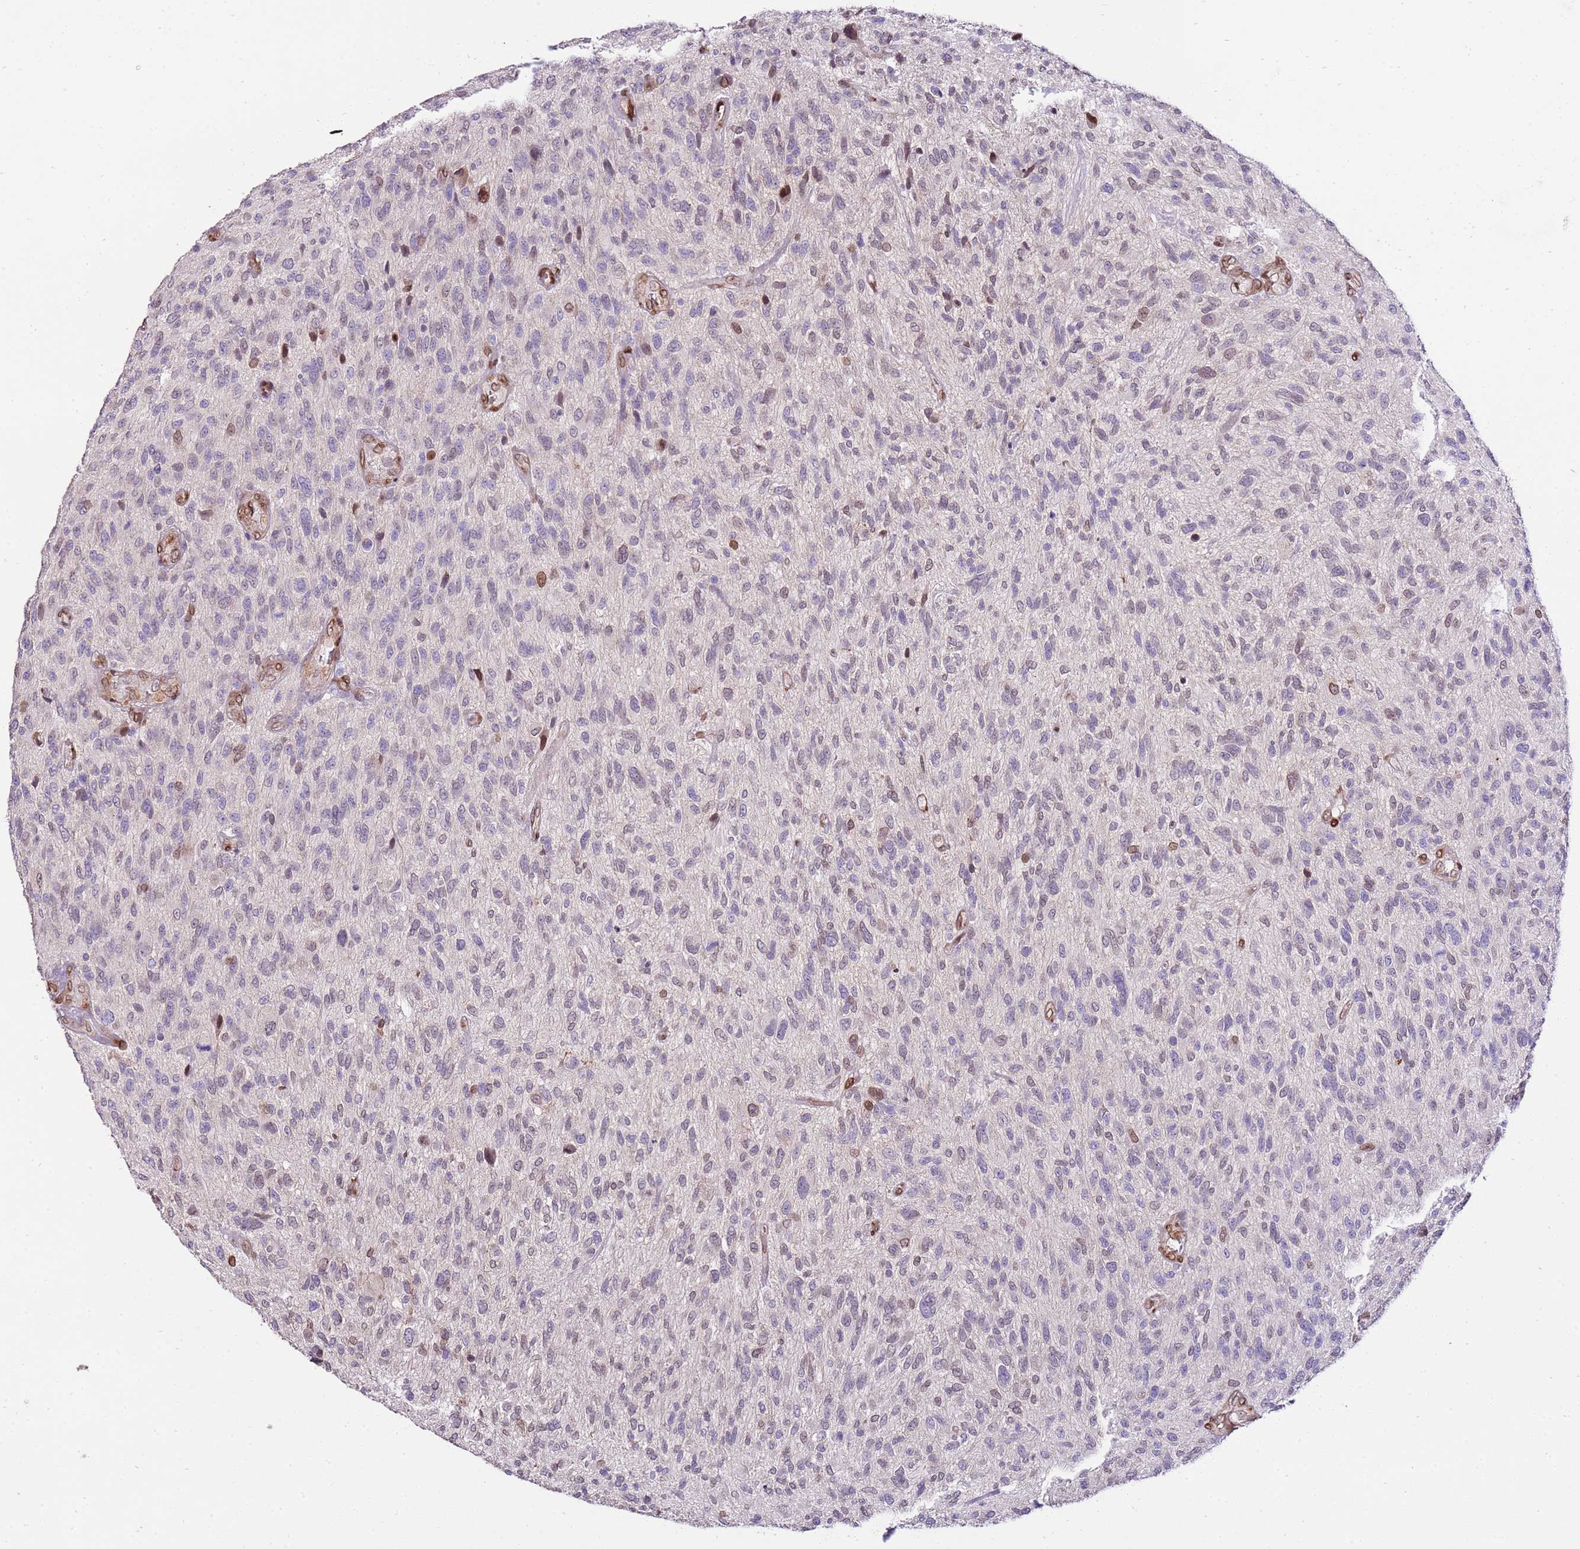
{"staining": {"intensity": "weak", "quantity": "<25%", "location": "cytoplasmic/membranous,nuclear"}, "tissue": "glioma", "cell_type": "Tumor cells", "image_type": "cancer", "snomed": [{"axis": "morphology", "description": "Glioma, malignant, High grade"}, {"axis": "topography", "description": "Brain"}], "caption": "This photomicrograph is of glioma stained with immunohistochemistry (IHC) to label a protein in brown with the nuclei are counter-stained blue. There is no positivity in tumor cells.", "gene": "TMEM47", "patient": {"sex": "male", "age": 47}}